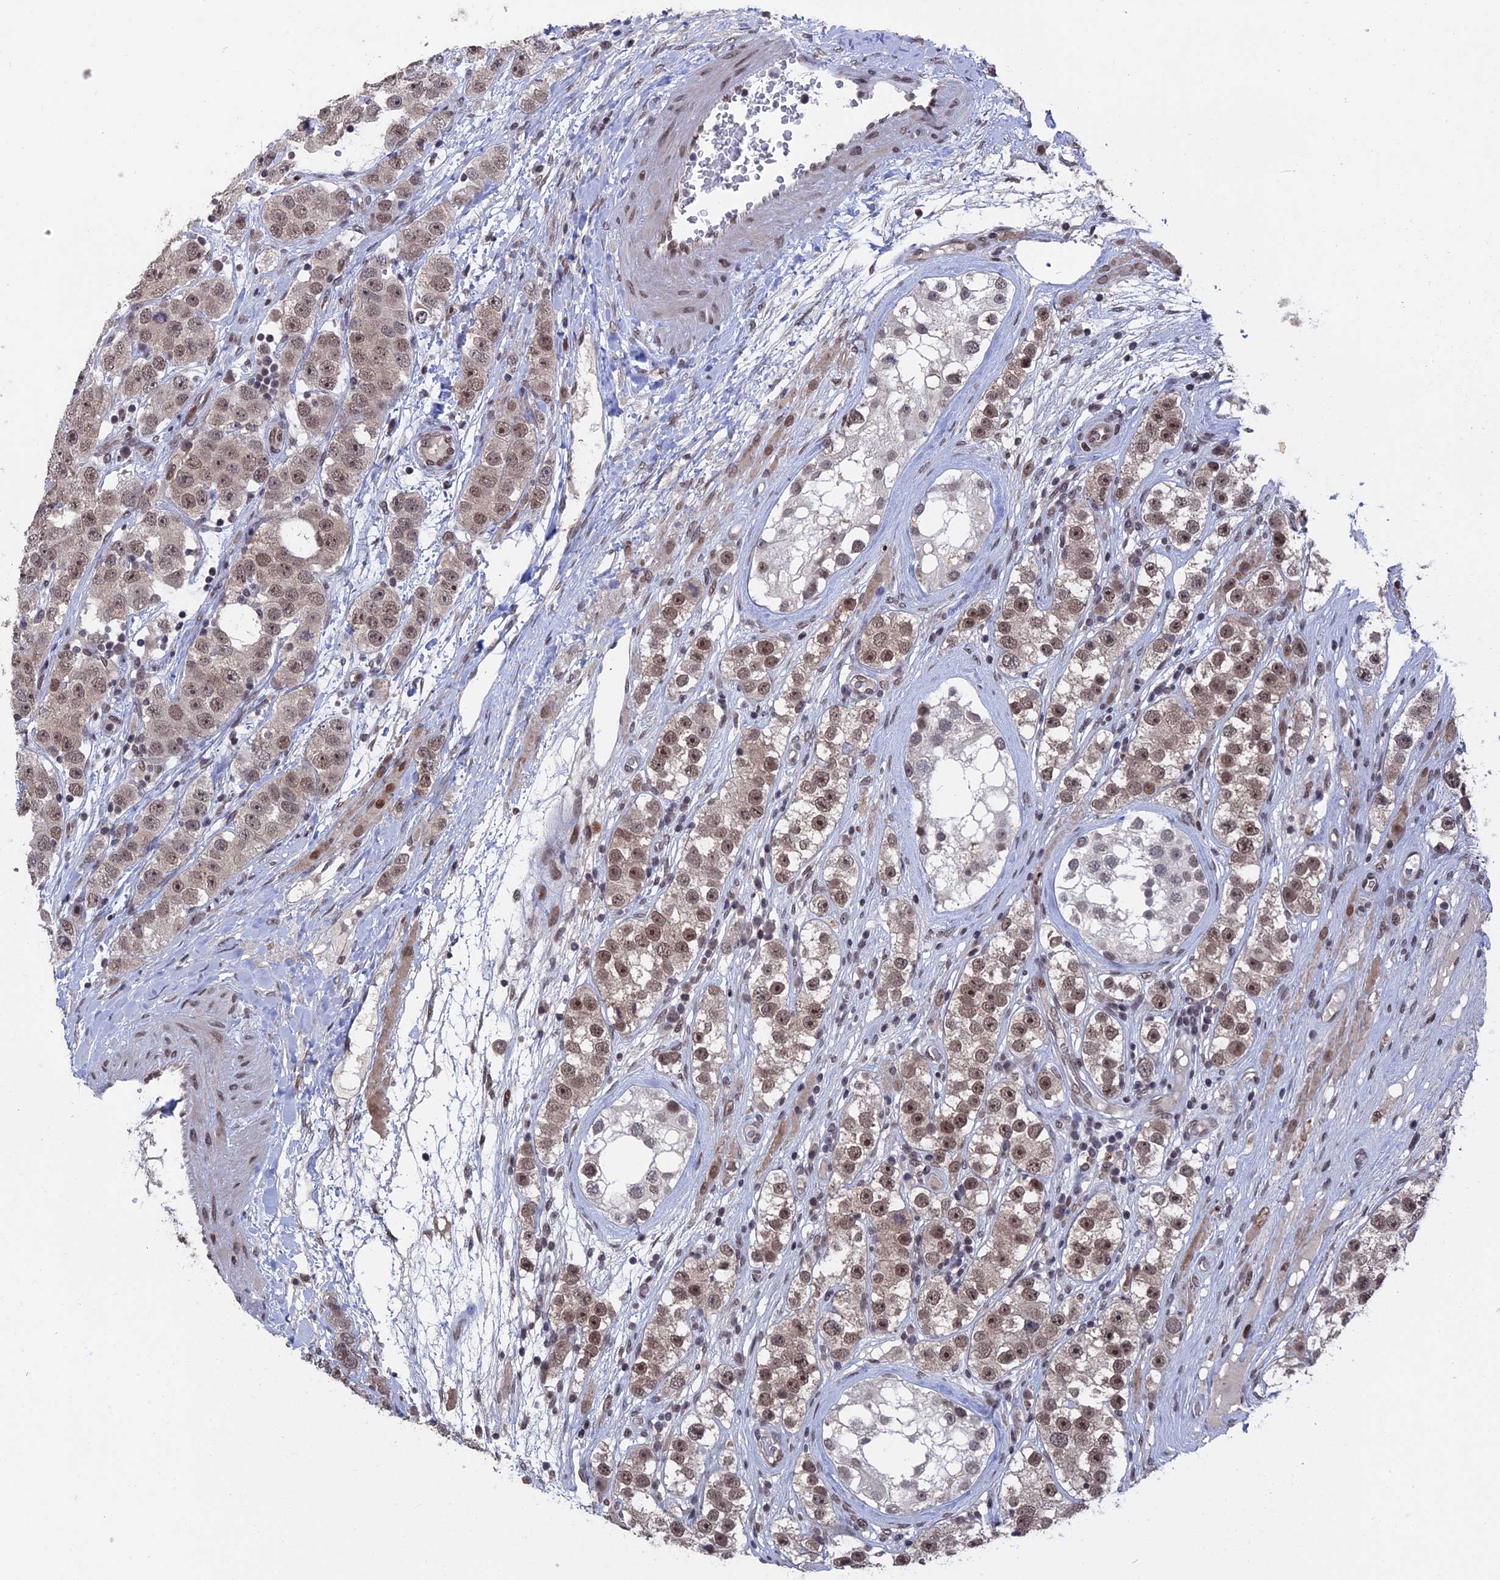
{"staining": {"intensity": "weak", "quantity": ">75%", "location": "nuclear"}, "tissue": "testis cancer", "cell_type": "Tumor cells", "image_type": "cancer", "snomed": [{"axis": "morphology", "description": "Seminoma, NOS"}, {"axis": "topography", "description": "Testis"}], "caption": "A high-resolution histopathology image shows IHC staining of testis seminoma, which displays weak nuclear expression in about >75% of tumor cells.", "gene": "NR2C2AP", "patient": {"sex": "male", "age": 28}}